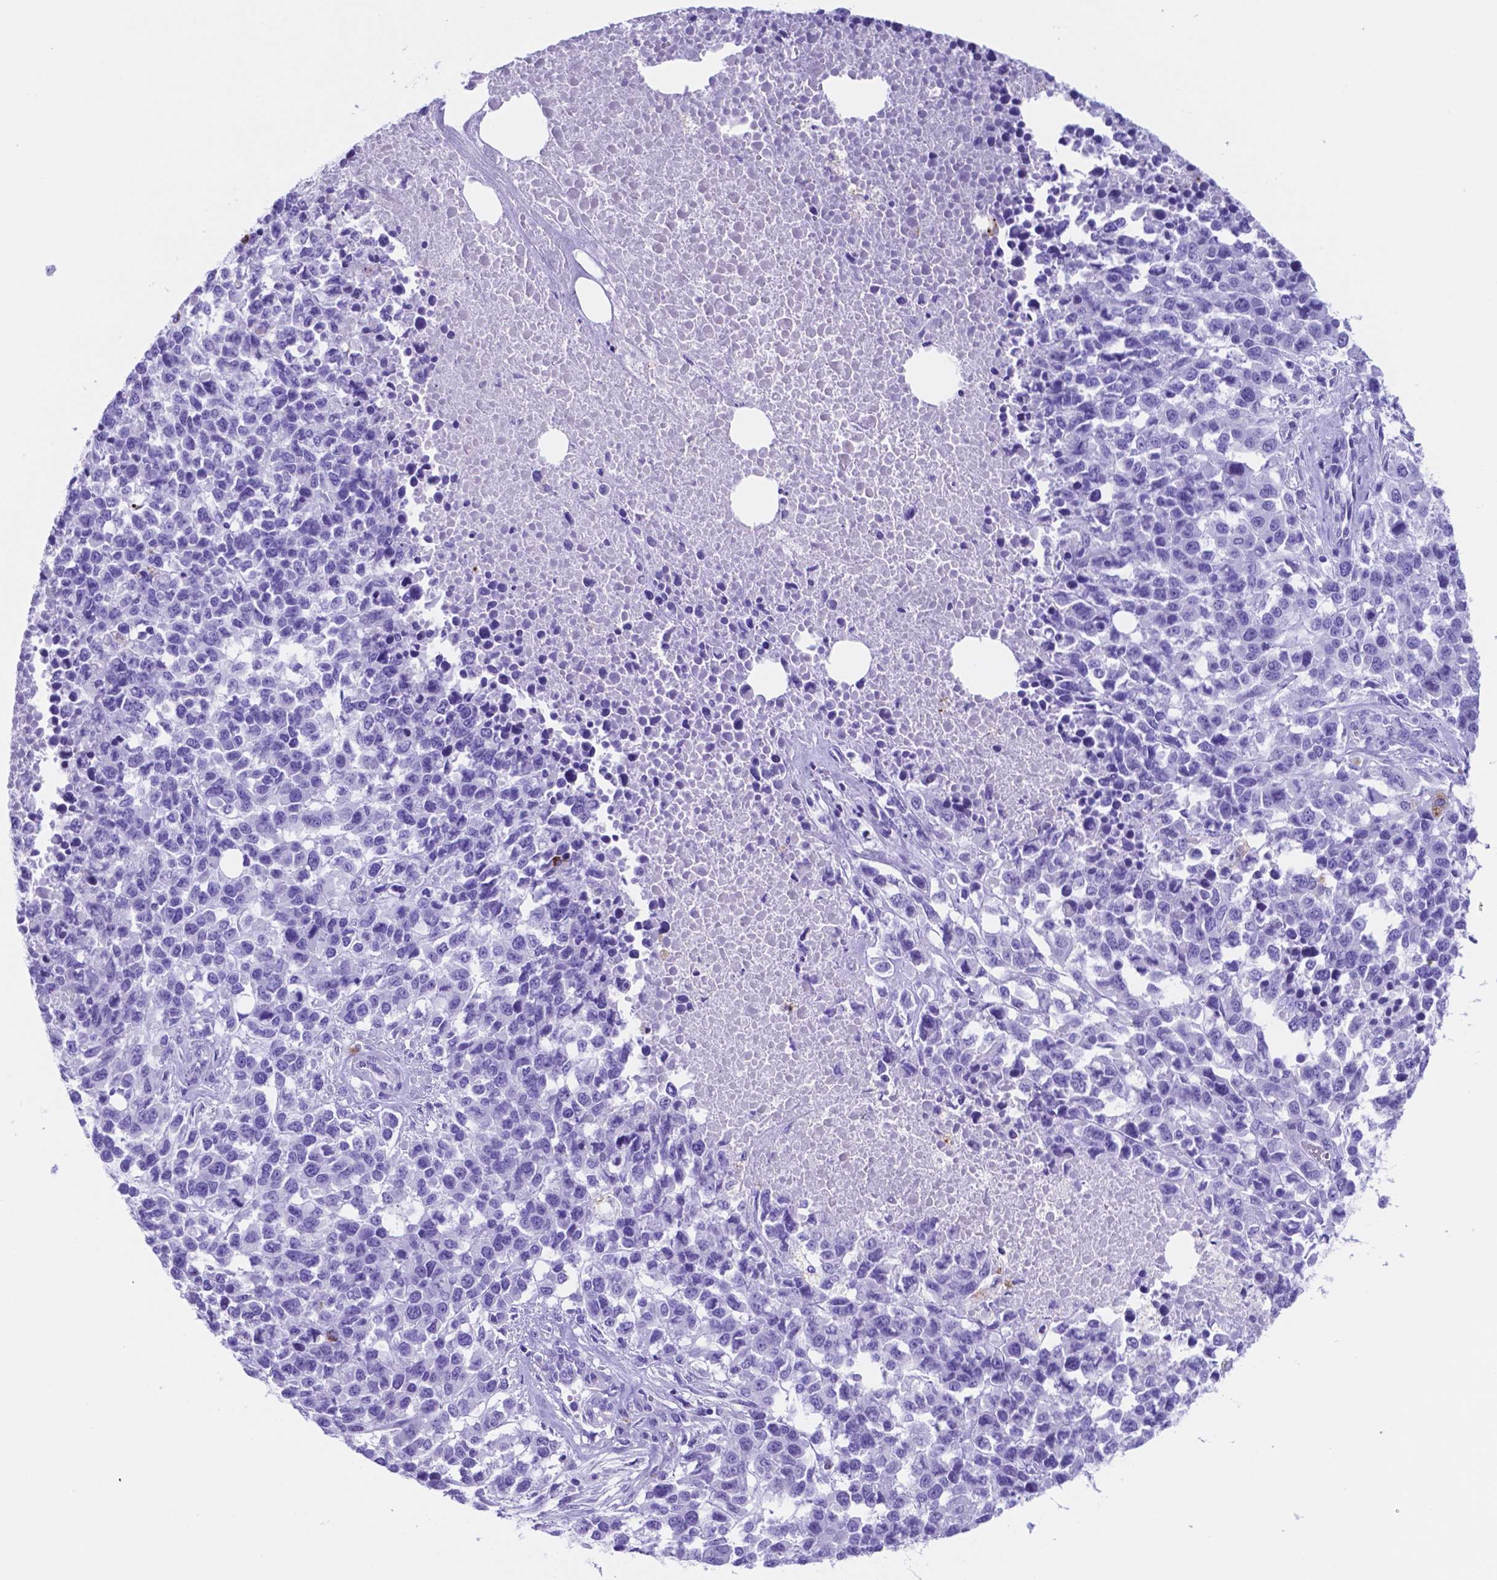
{"staining": {"intensity": "negative", "quantity": "none", "location": "none"}, "tissue": "melanoma", "cell_type": "Tumor cells", "image_type": "cancer", "snomed": [{"axis": "morphology", "description": "Malignant melanoma, Metastatic site"}, {"axis": "topography", "description": "Skin"}], "caption": "The image displays no staining of tumor cells in malignant melanoma (metastatic site).", "gene": "DNAAF8", "patient": {"sex": "male", "age": 84}}